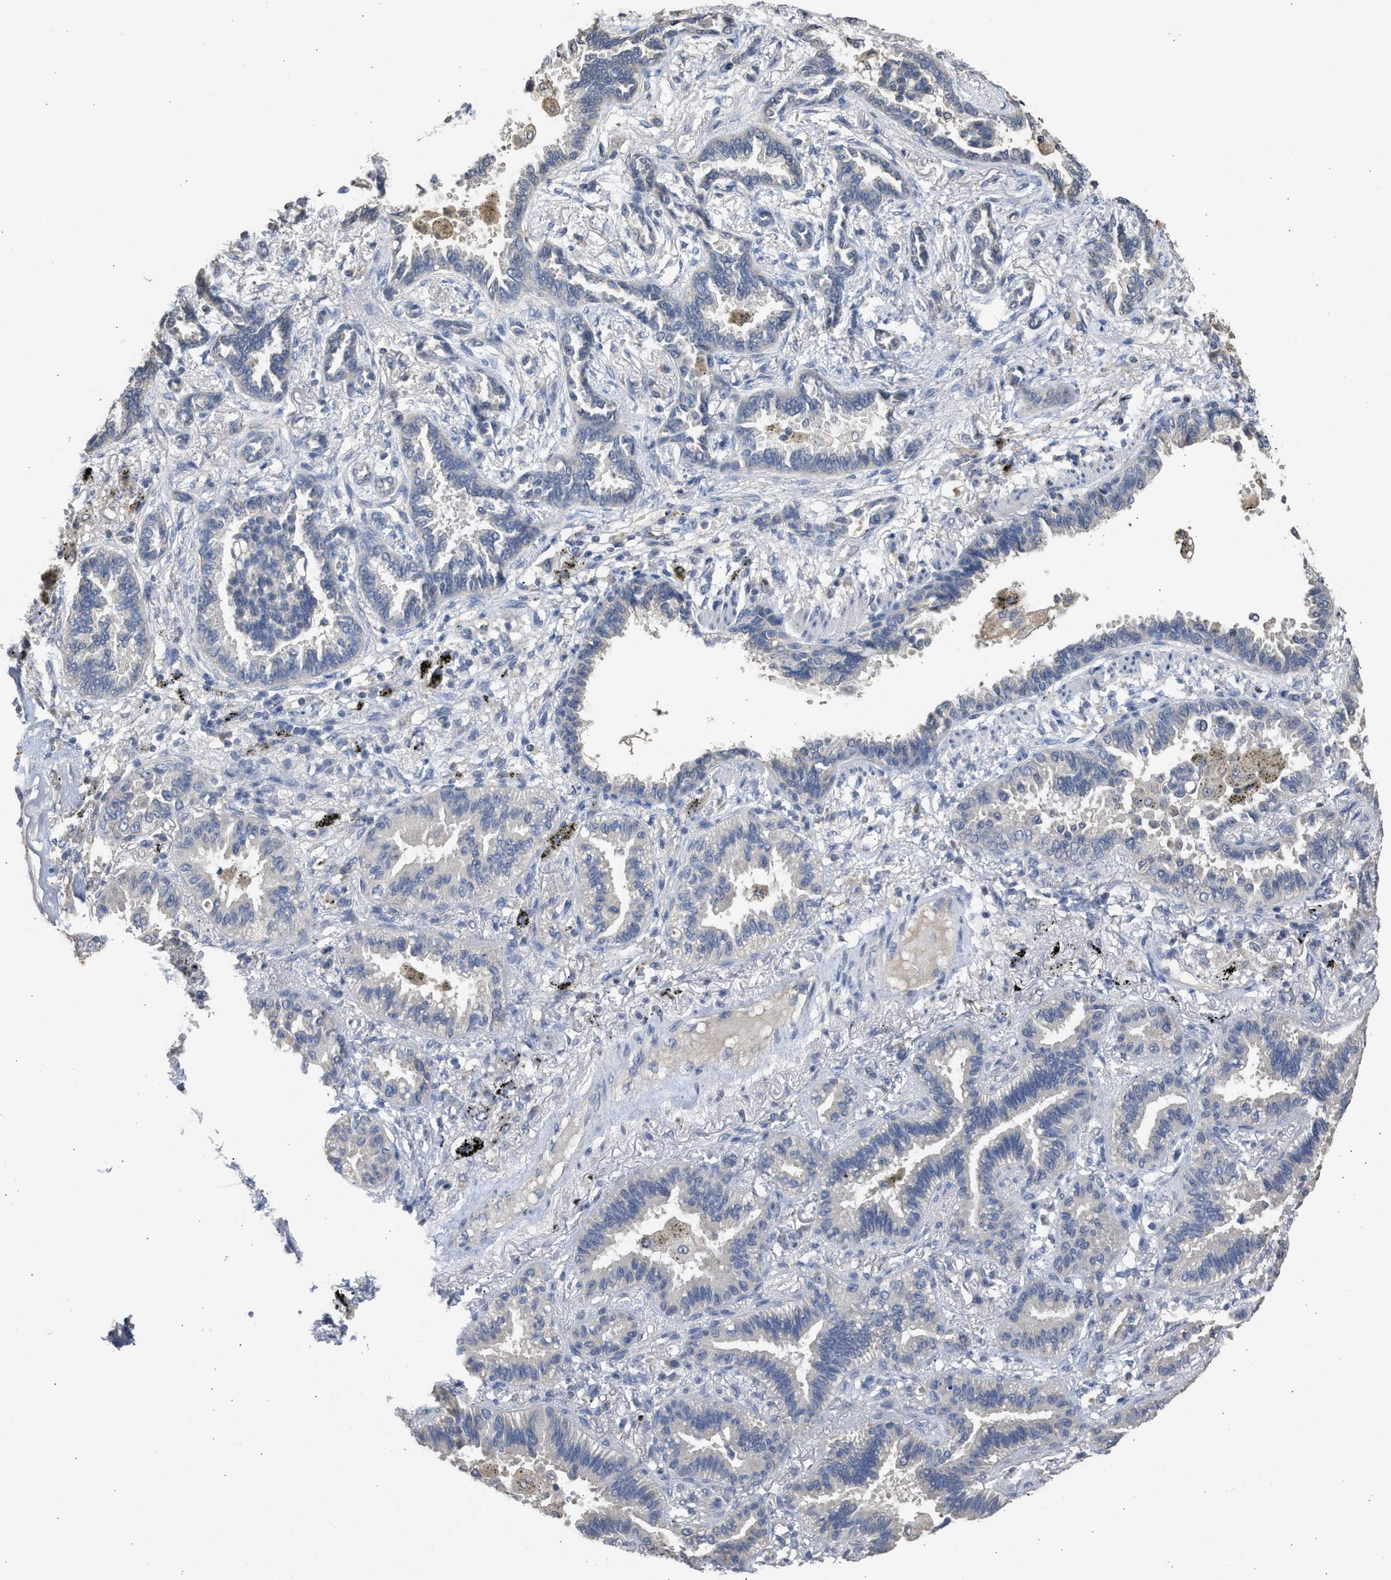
{"staining": {"intensity": "weak", "quantity": "<25%", "location": "cytoplasmic/membranous"}, "tissue": "lung cancer", "cell_type": "Tumor cells", "image_type": "cancer", "snomed": [{"axis": "morphology", "description": "Normal tissue, NOS"}, {"axis": "morphology", "description": "Adenocarcinoma, NOS"}, {"axis": "topography", "description": "Lung"}], "caption": "Tumor cells show no significant protein staining in lung adenocarcinoma.", "gene": "SULT2A1", "patient": {"sex": "male", "age": 59}}